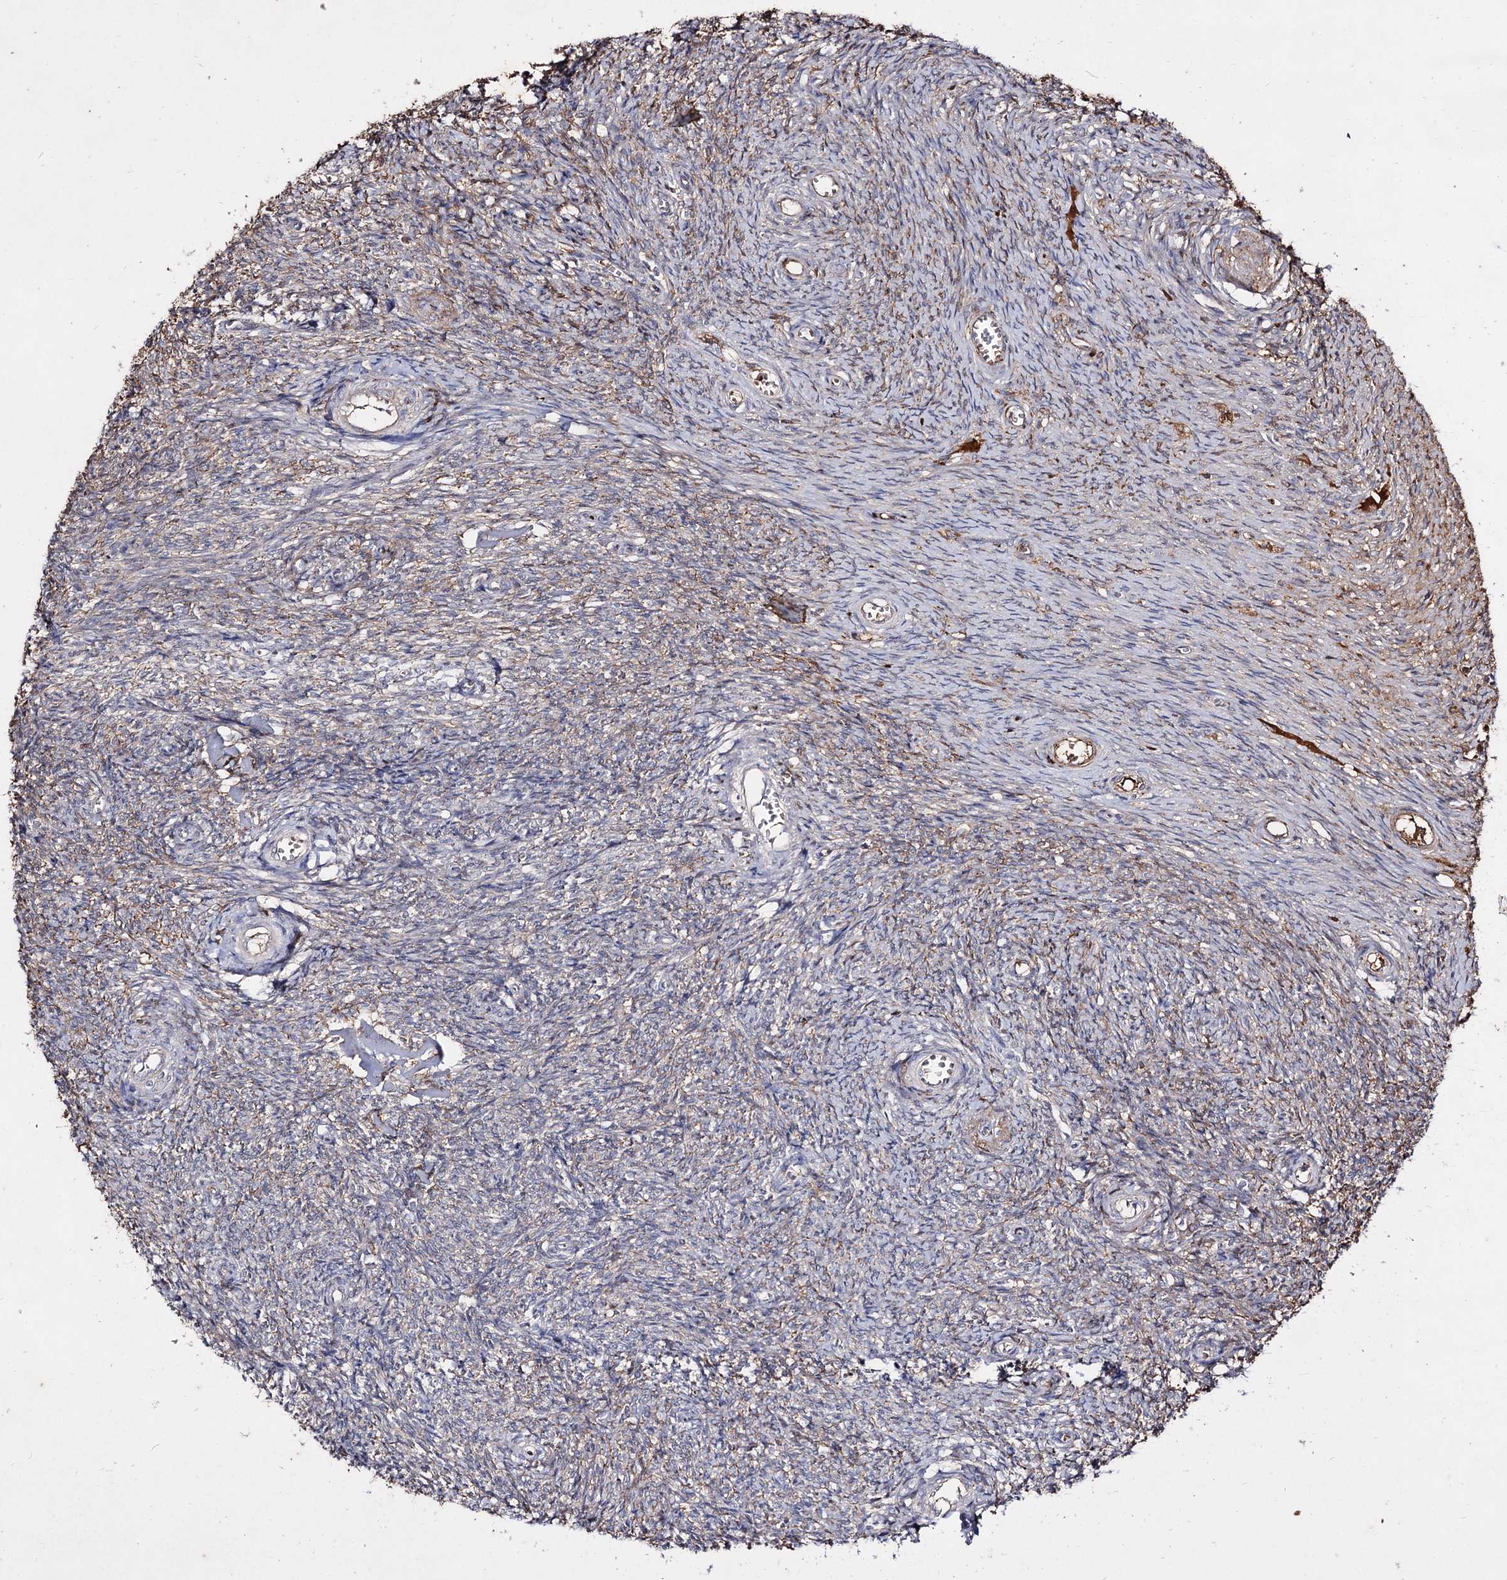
{"staining": {"intensity": "weak", "quantity": "<25%", "location": "cytoplasmic/membranous"}, "tissue": "ovary", "cell_type": "Ovarian stroma cells", "image_type": "normal", "snomed": [{"axis": "morphology", "description": "Normal tissue, NOS"}, {"axis": "topography", "description": "Ovary"}], "caption": "Human ovary stained for a protein using immunohistochemistry reveals no staining in ovarian stroma cells.", "gene": "ARFIP2", "patient": {"sex": "female", "age": 44}}